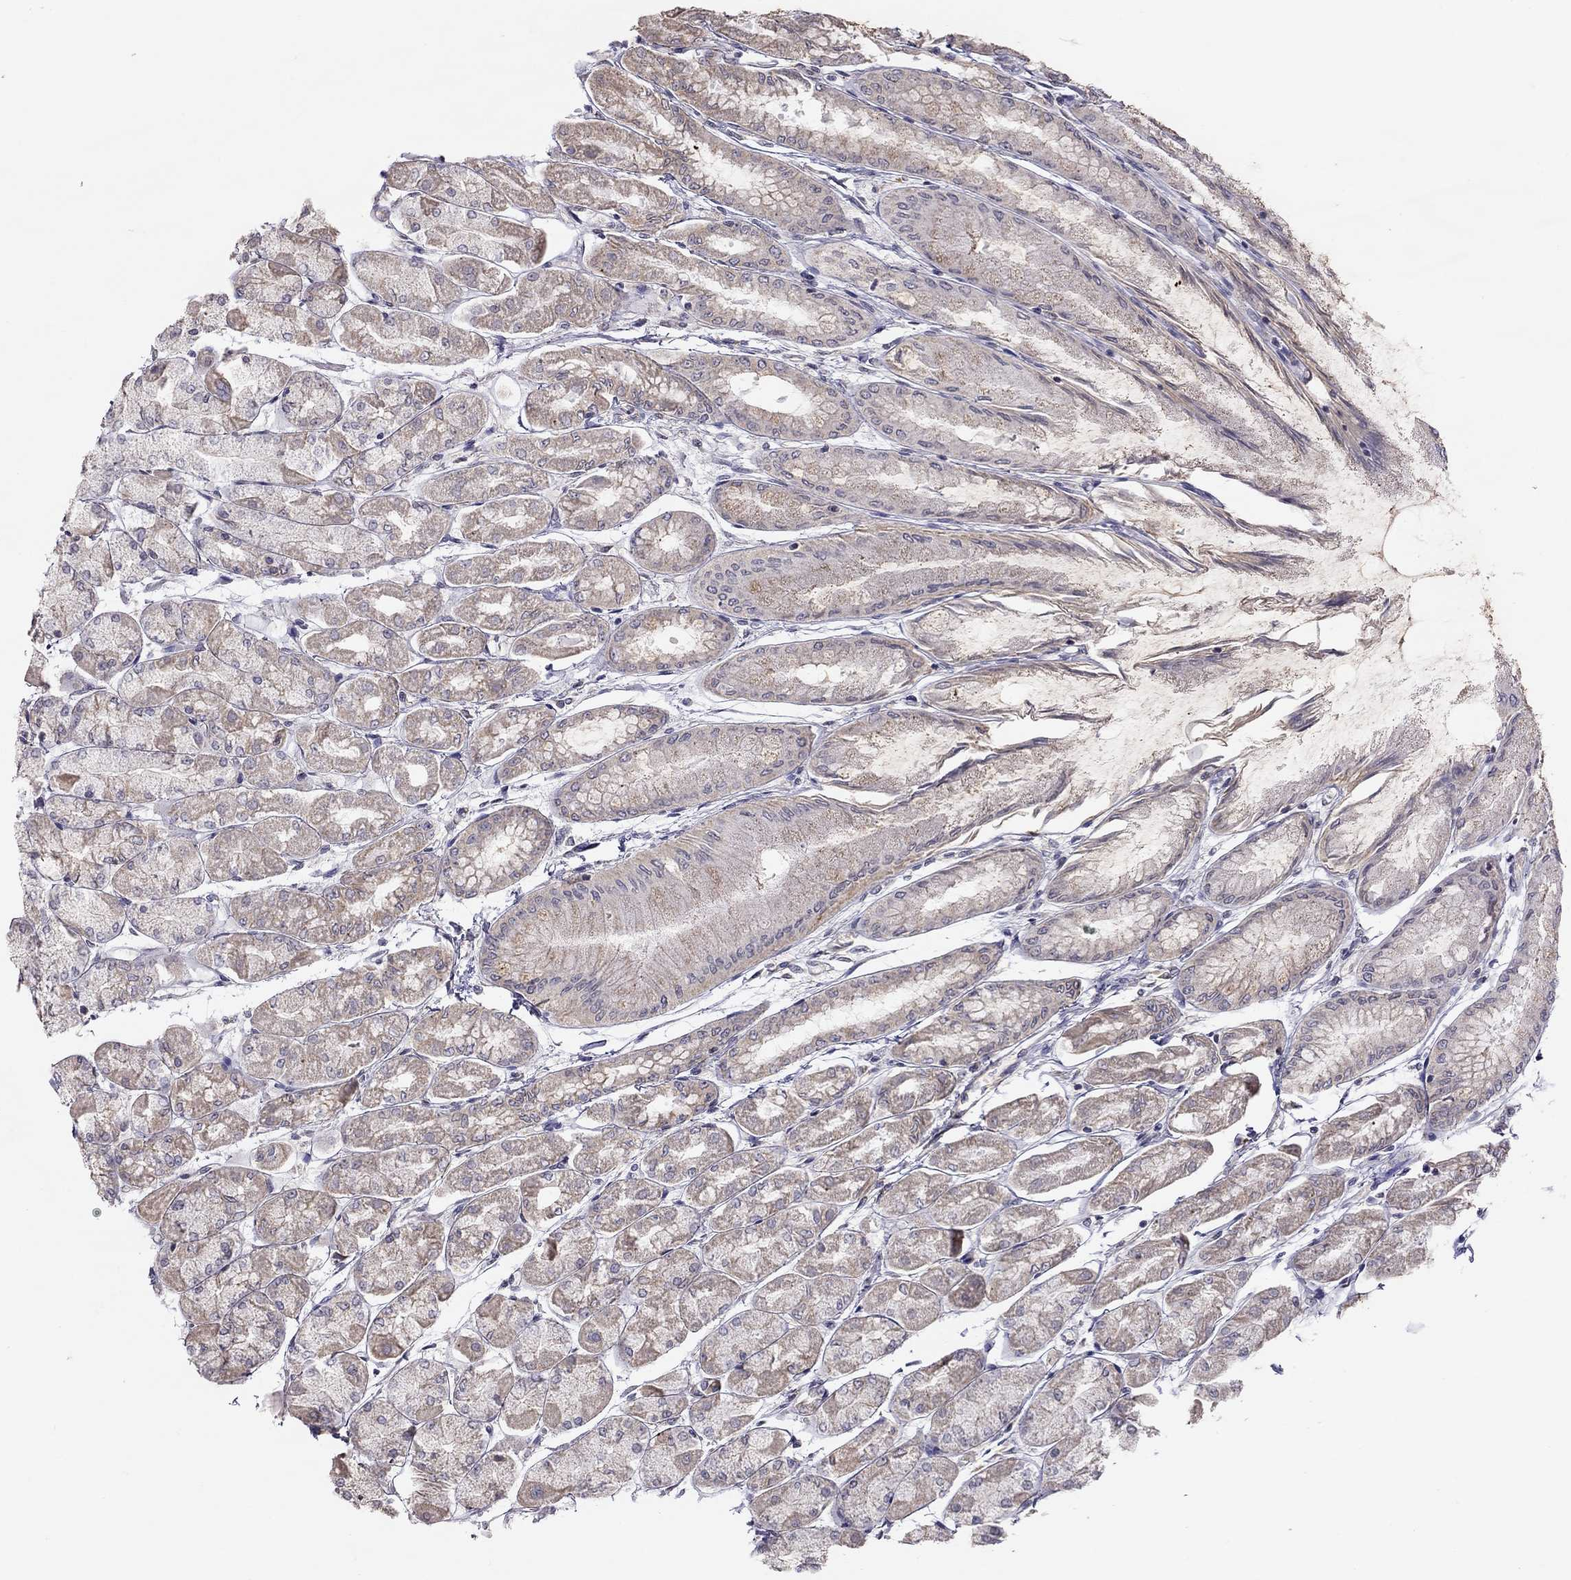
{"staining": {"intensity": "weak", "quantity": "25%-75%", "location": "cytoplasmic/membranous"}, "tissue": "stomach", "cell_type": "Glandular cells", "image_type": "normal", "snomed": [{"axis": "morphology", "description": "Normal tissue, NOS"}, {"axis": "topography", "description": "Stomach, upper"}], "caption": "Immunohistochemistry micrograph of unremarkable human stomach stained for a protein (brown), which exhibits low levels of weak cytoplasmic/membranous expression in approximately 25%-75% of glandular cells.", "gene": "LRIT3", "patient": {"sex": "male", "age": 60}}